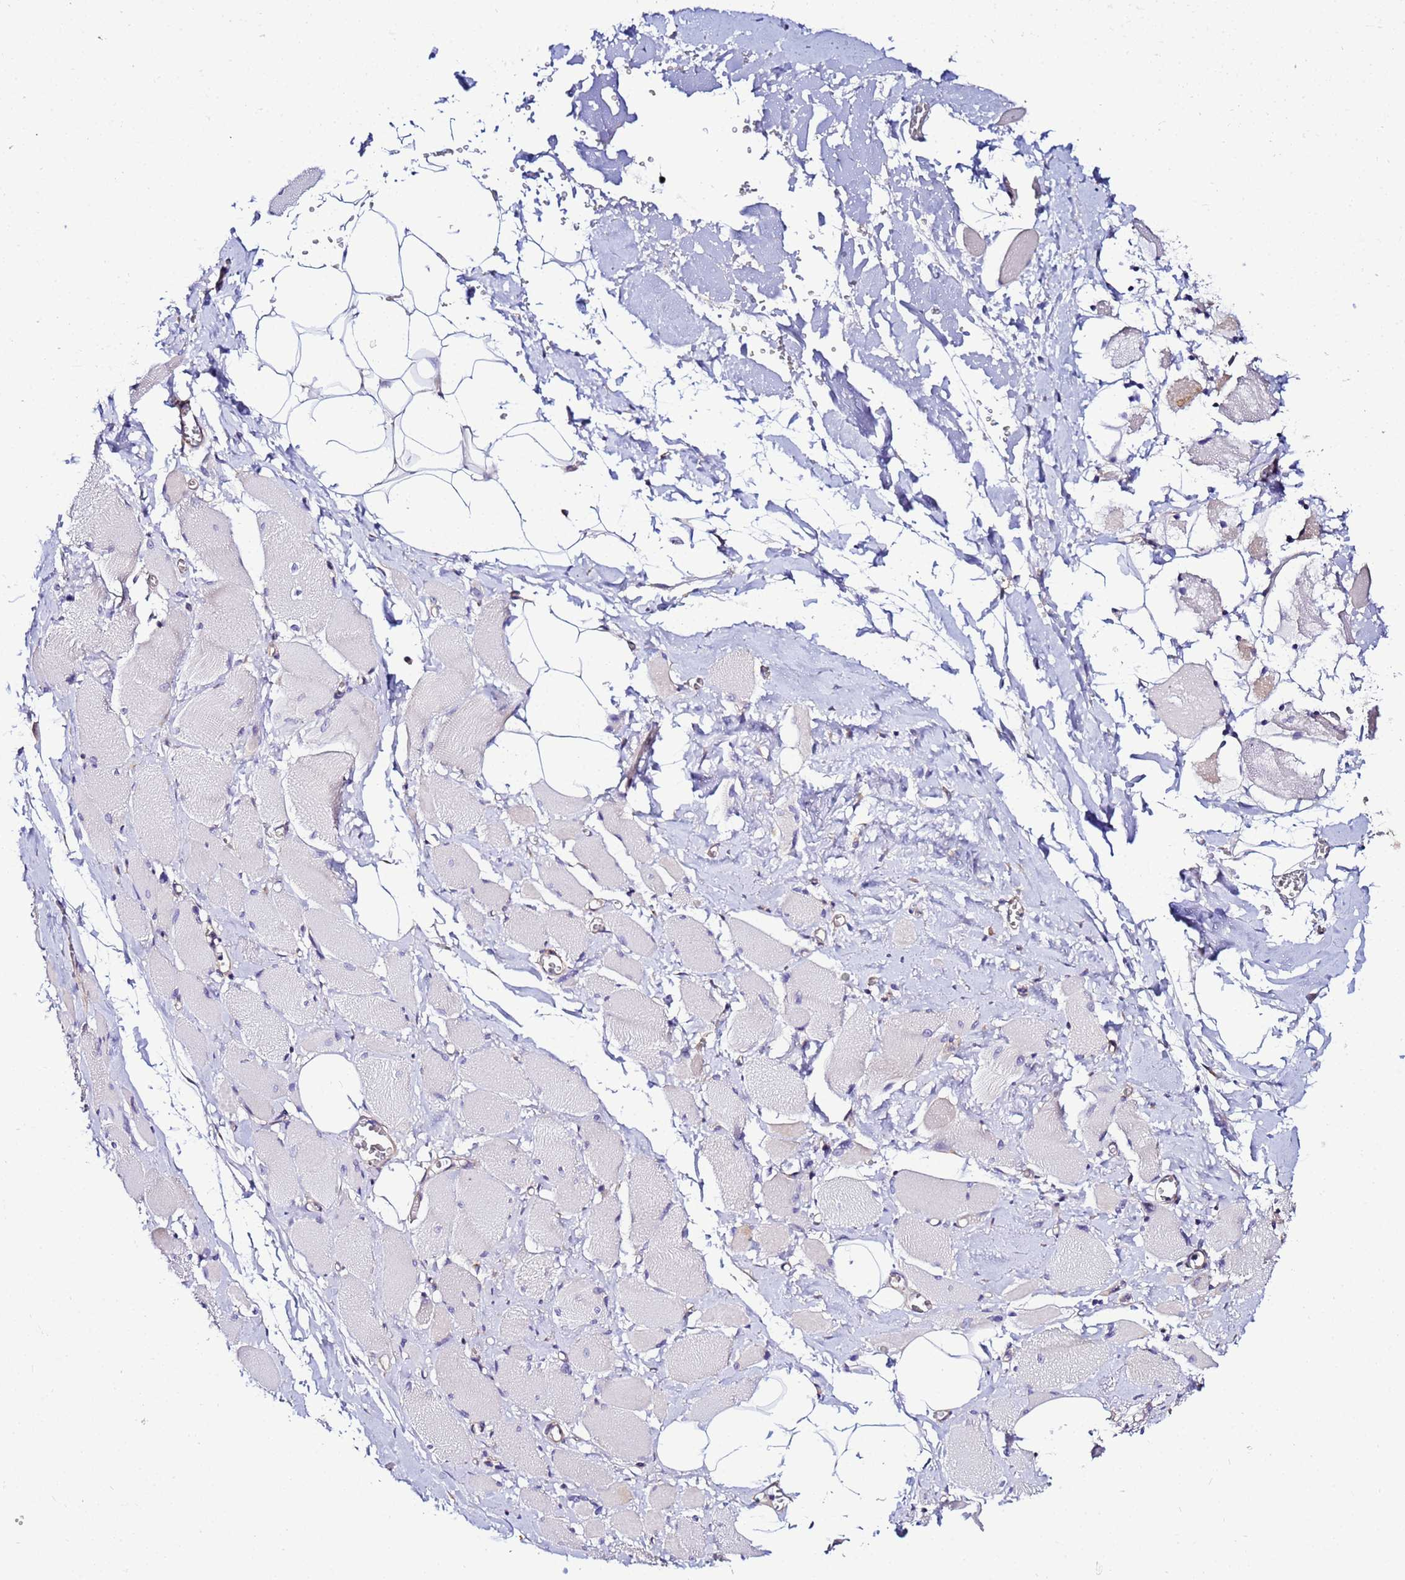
{"staining": {"intensity": "weak", "quantity": "<25%", "location": "cytoplasmic/membranous"}, "tissue": "skeletal muscle", "cell_type": "Myocytes", "image_type": "normal", "snomed": [{"axis": "morphology", "description": "Normal tissue, NOS"}, {"axis": "morphology", "description": "Basal cell carcinoma"}, {"axis": "topography", "description": "Skeletal muscle"}], "caption": "Myocytes show no significant staining in normal skeletal muscle. (Immunohistochemistry (ihc), brightfield microscopy, high magnification).", "gene": "JRKL", "patient": {"sex": "female", "age": 64}}